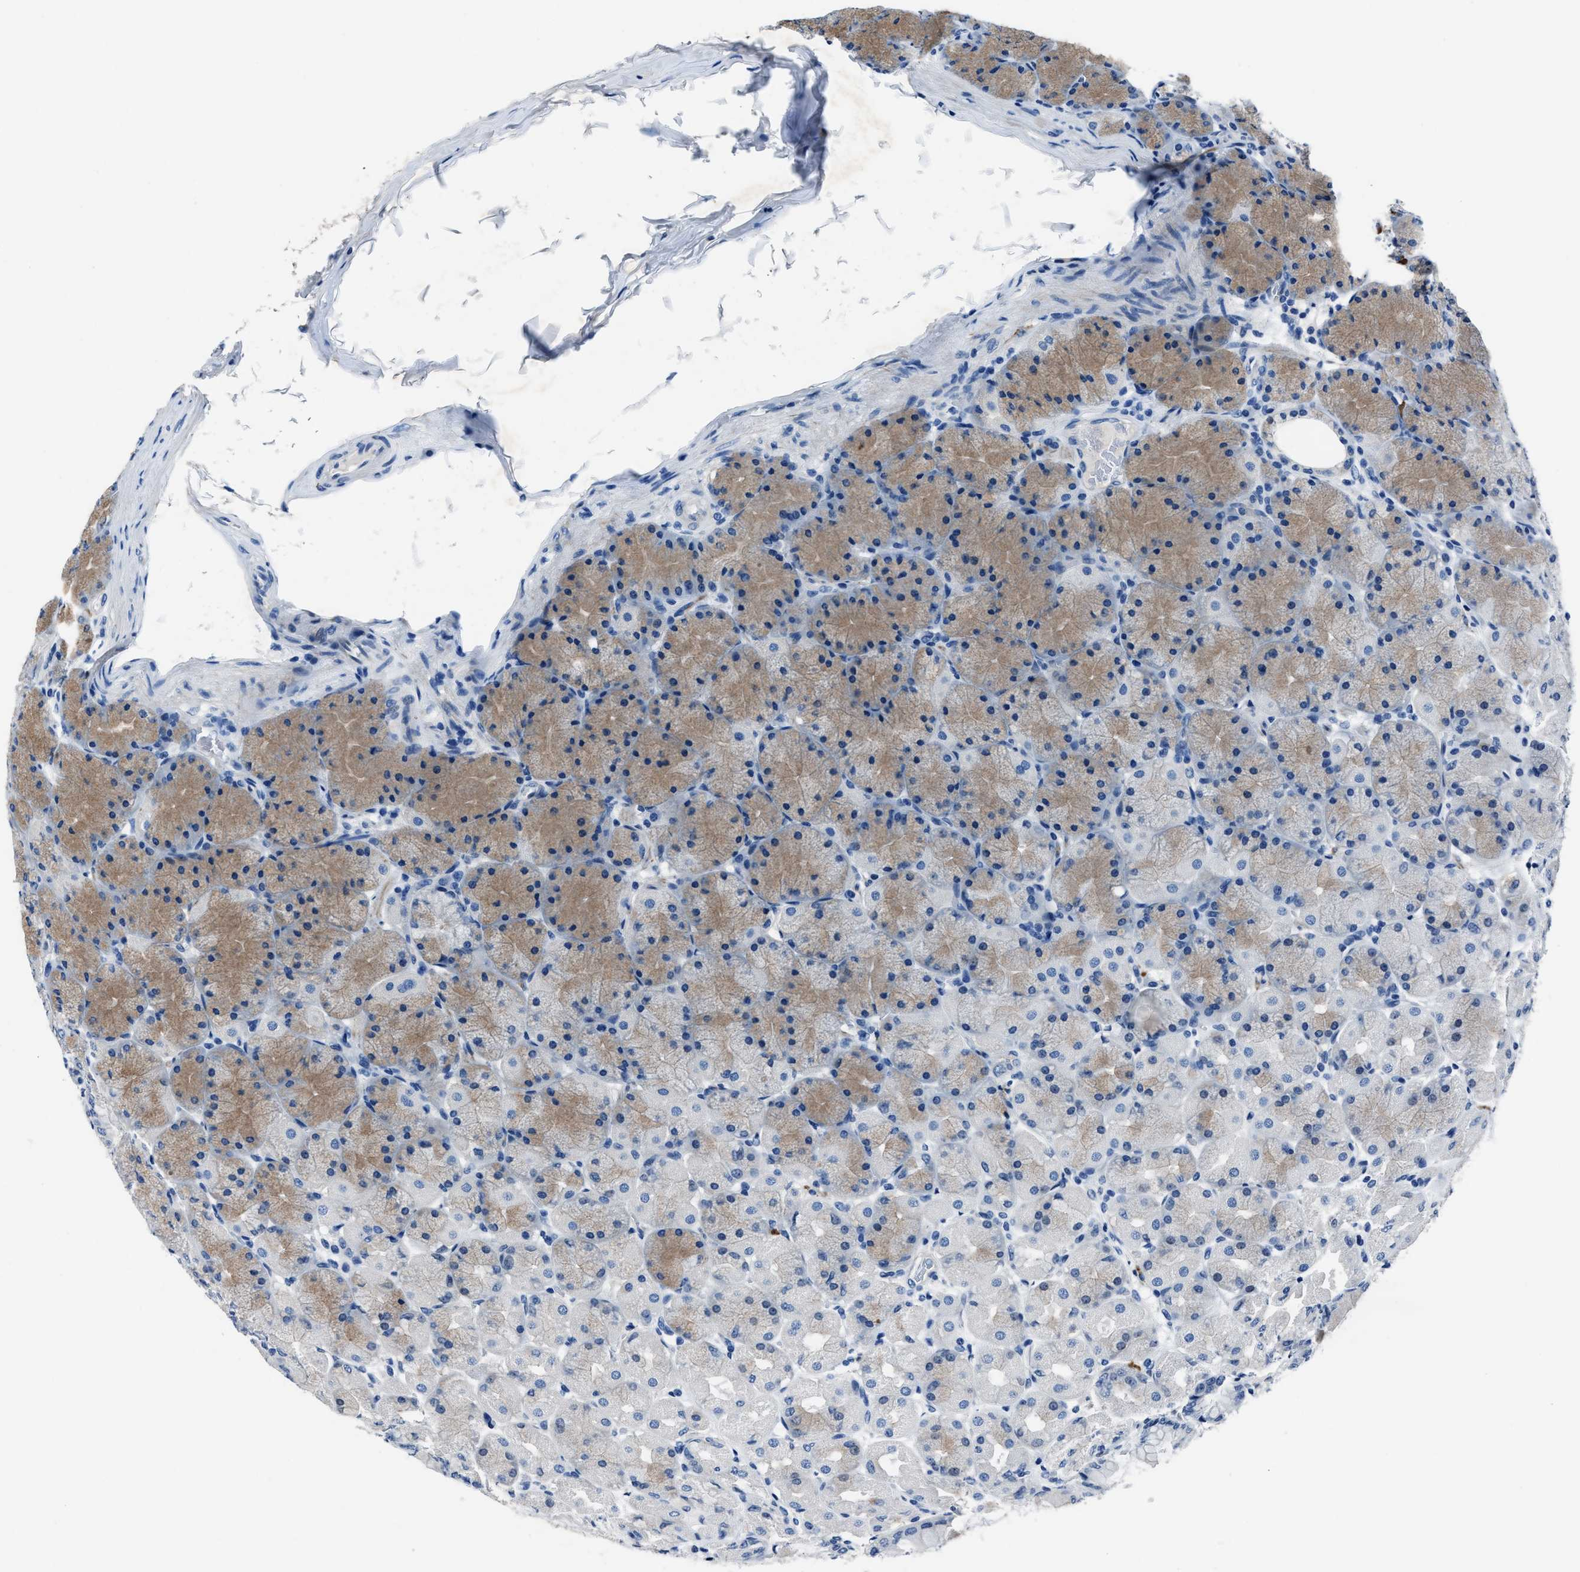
{"staining": {"intensity": "weak", "quantity": "25%-75%", "location": "cytoplasmic/membranous"}, "tissue": "stomach", "cell_type": "Glandular cells", "image_type": "normal", "snomed": [{"axis": "morphology", "description": "Normal tissue, NOS"}, {"axis": "topography", "description": "Stomach, upper"}], "caption": "An immunohistochemistry image of benign tissue is shown. Protein staining in brown shows weak cytoplasmic/membranous positivity in stomach within glandular cells. (Brightfield microscopy of DAB IHC at high magnification).", "gene": "NACAD", "patient": {"sex": "female", "age": 56}}